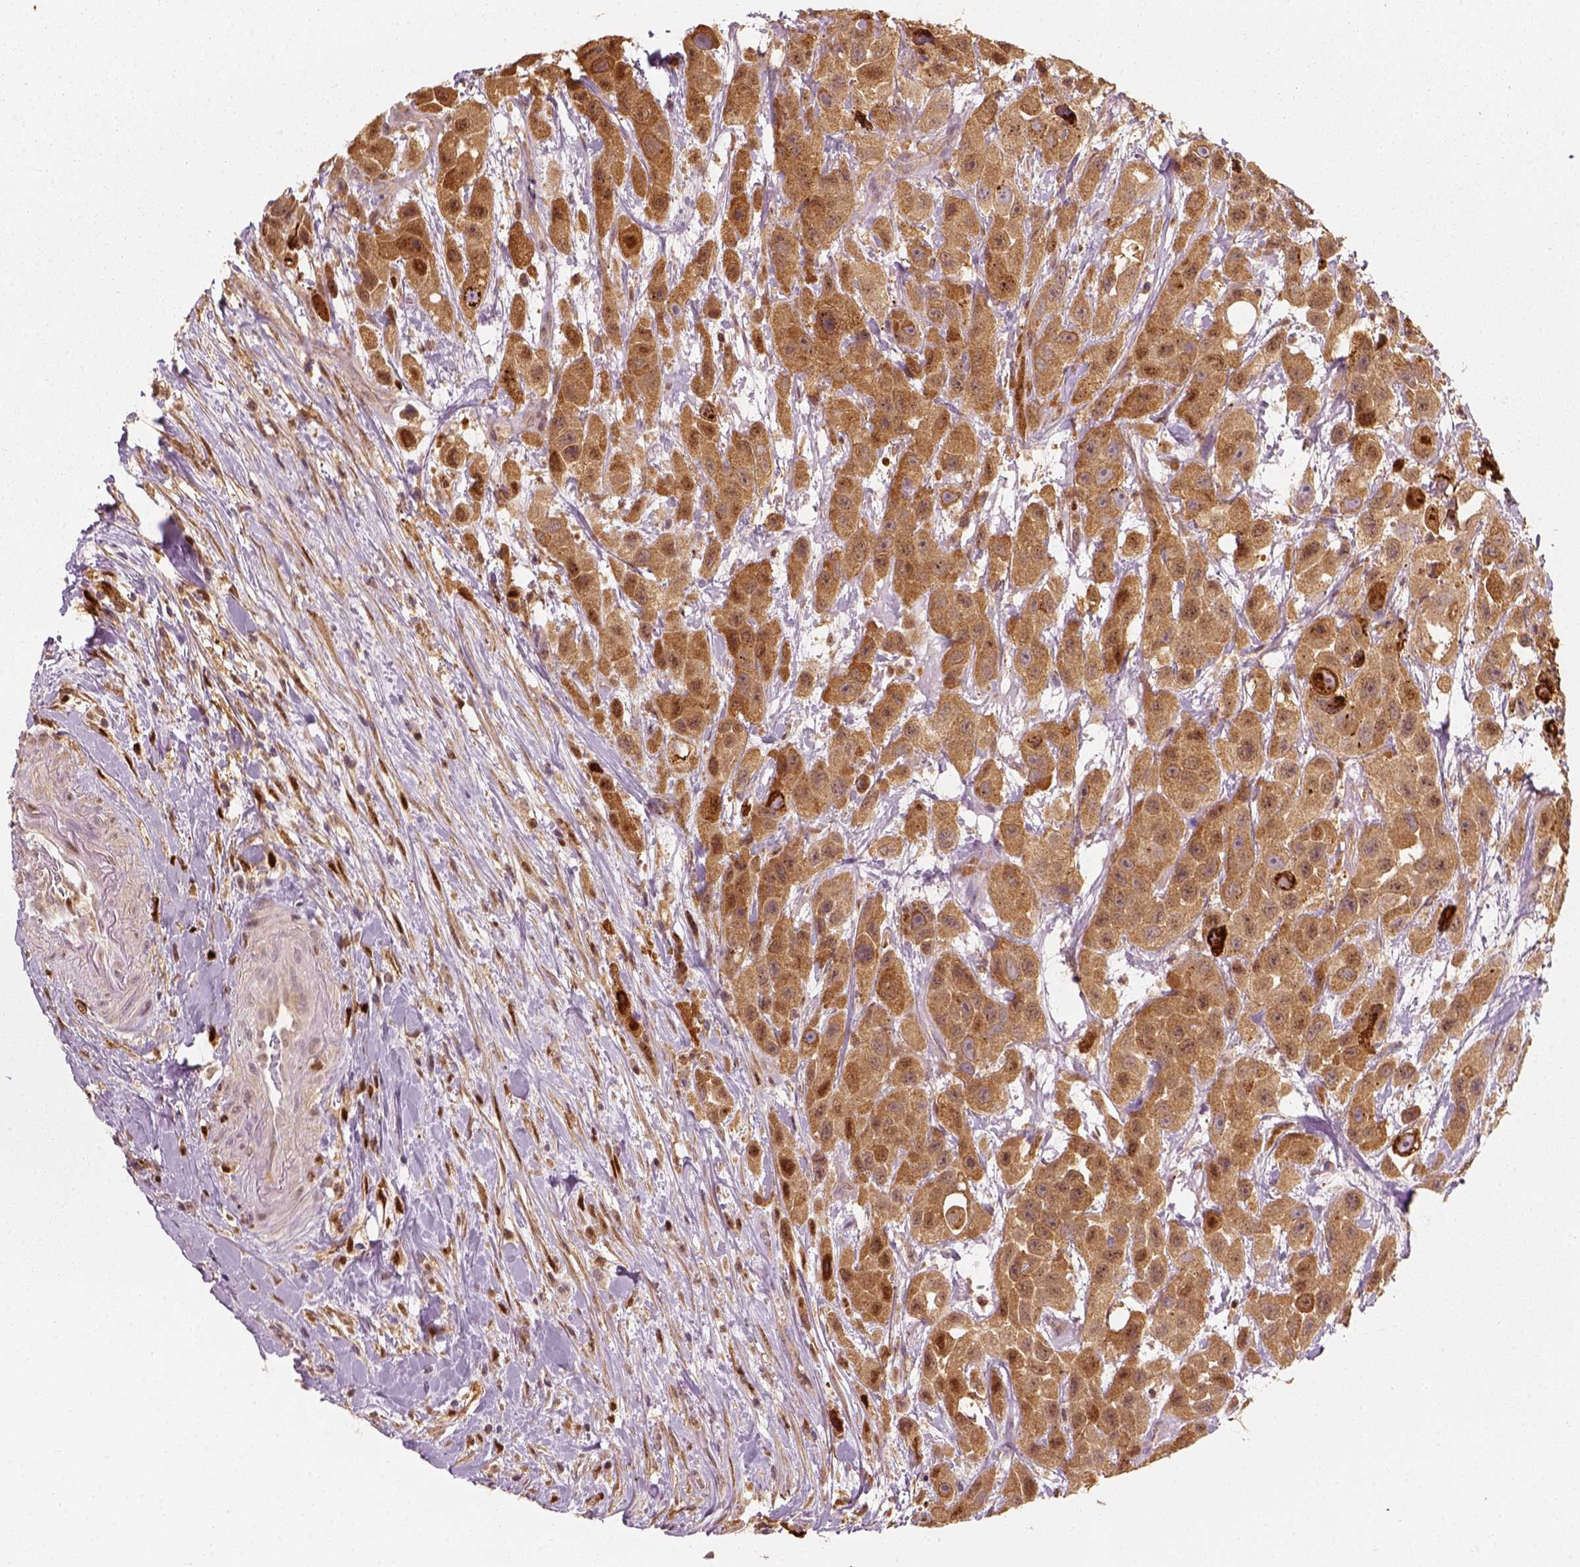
{"staining": {"intensity": "strong", "quantity": ">75%", "location": "cytoplasmic/membranous"}, "tissue": "urothelial cancer", "cell_type": "Tumor cells", "image_type": "cancer", "snomed": [{"axis": "morphology", "description": "Urothelial carcinoma, High grade"}, {"axis": "topography", "description": "Urinary bladder"}], "caption": "IHC histopathology image of urothelial cancer stained for a protein (brown), which demonstrates high levels of strong cytoplasmic/membranous expression in about >75% of tumor cells.", "gene": "SQSTM1", "patient": {"sex": "male", "age": 79}}